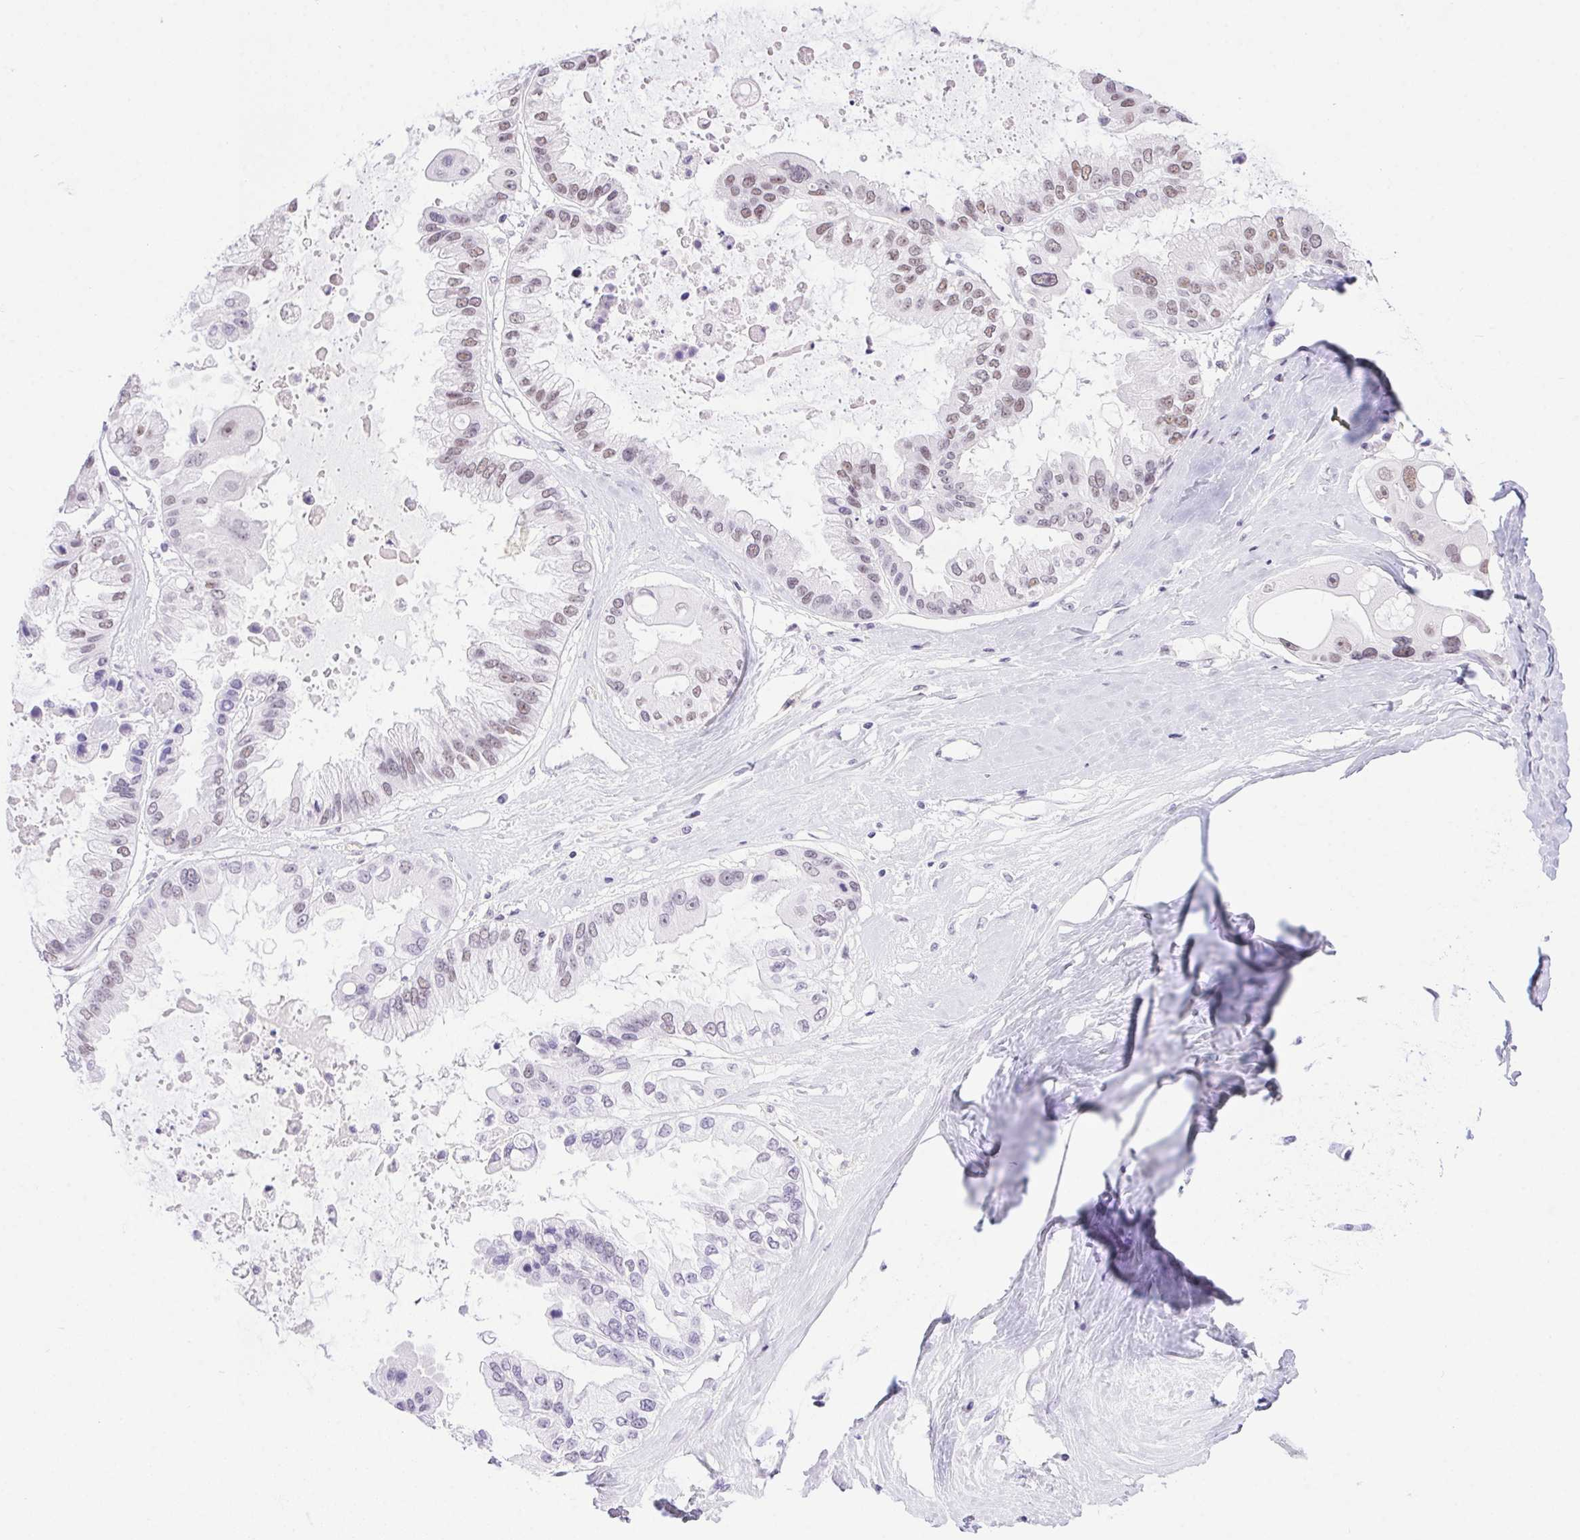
{"staining": {"intensity": "weak", "quantity": "25%-75%", "location": "nuclear"}, "tissue": "ovarian cancer", "cell_type": "Tumor cells", "image_type": "cancer", "snomed": [{"axis": "morphology", "description": "Cystadenocarcinoma, serous, NOS"}, {"axis": "topography", "description": "Ovary"}], "caption": "Immunohistochemistry (IHC) (DAB) staining of human ovarian cancer demonstrates weak nuclear protein positivity in about 25%-75% of tumor cells.", "gene": "DDX17", "patient": {"sex": "female", "age": 56}}